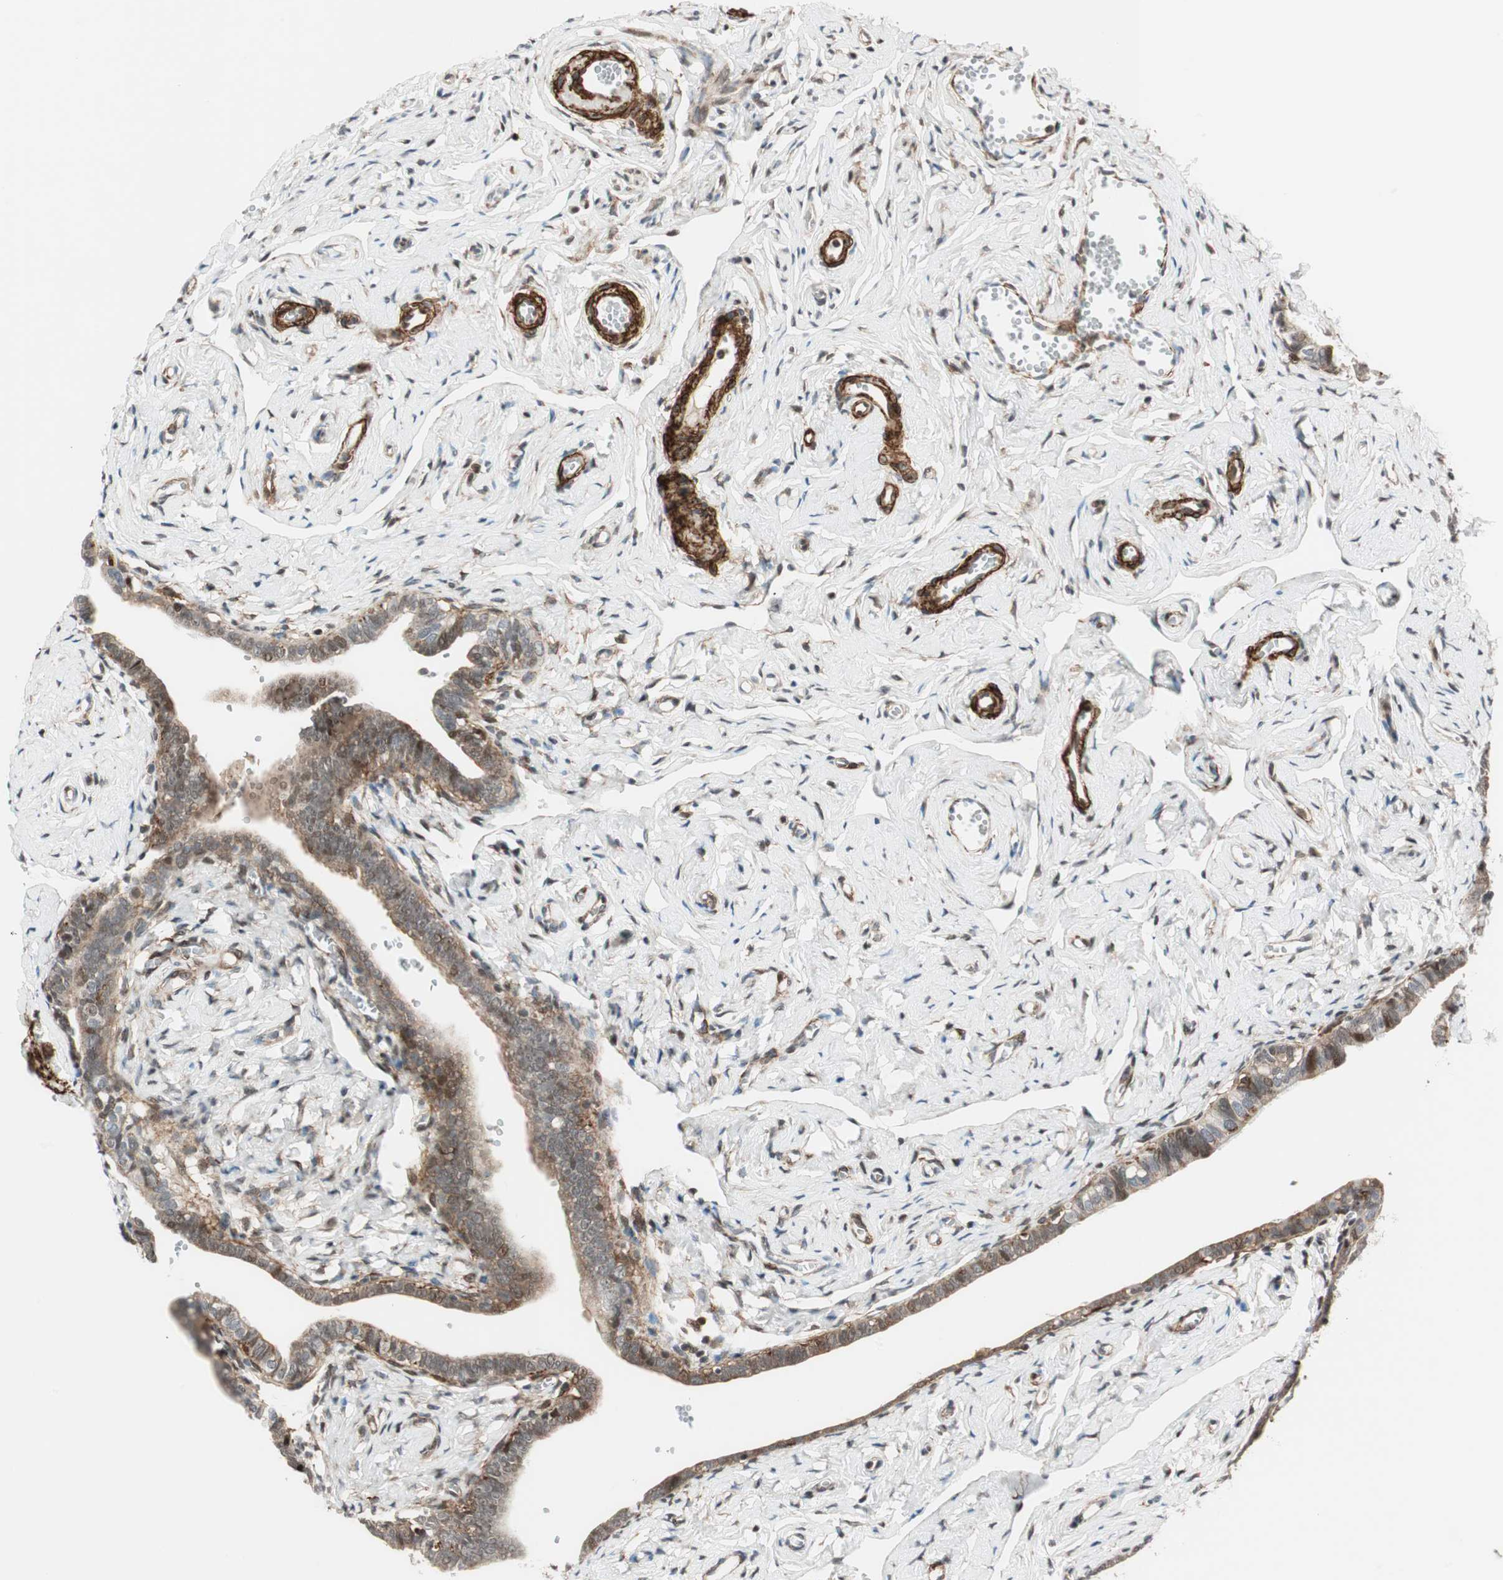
{"staining": {"intensity": "moderate", "quantity": "25%-75%", "location": "nuclear"}, "tissue": "fallopian tube", "cell_type": "Glandular cells", "image_type": "normal", "snomed": [{"axis": "morphology", "description": "Normal tissue, NOS"}, {"axis": "topography", "description": "Fallopian tube"}], "caption": "This image exhibits immunohistochemistry staining of normal human fallopian tube, with medium moderate nuclear positivity in approximately 25%-75% of glandular cells.", "gene": "CDK19", "patient": {"sex": "female", "age": 71}}